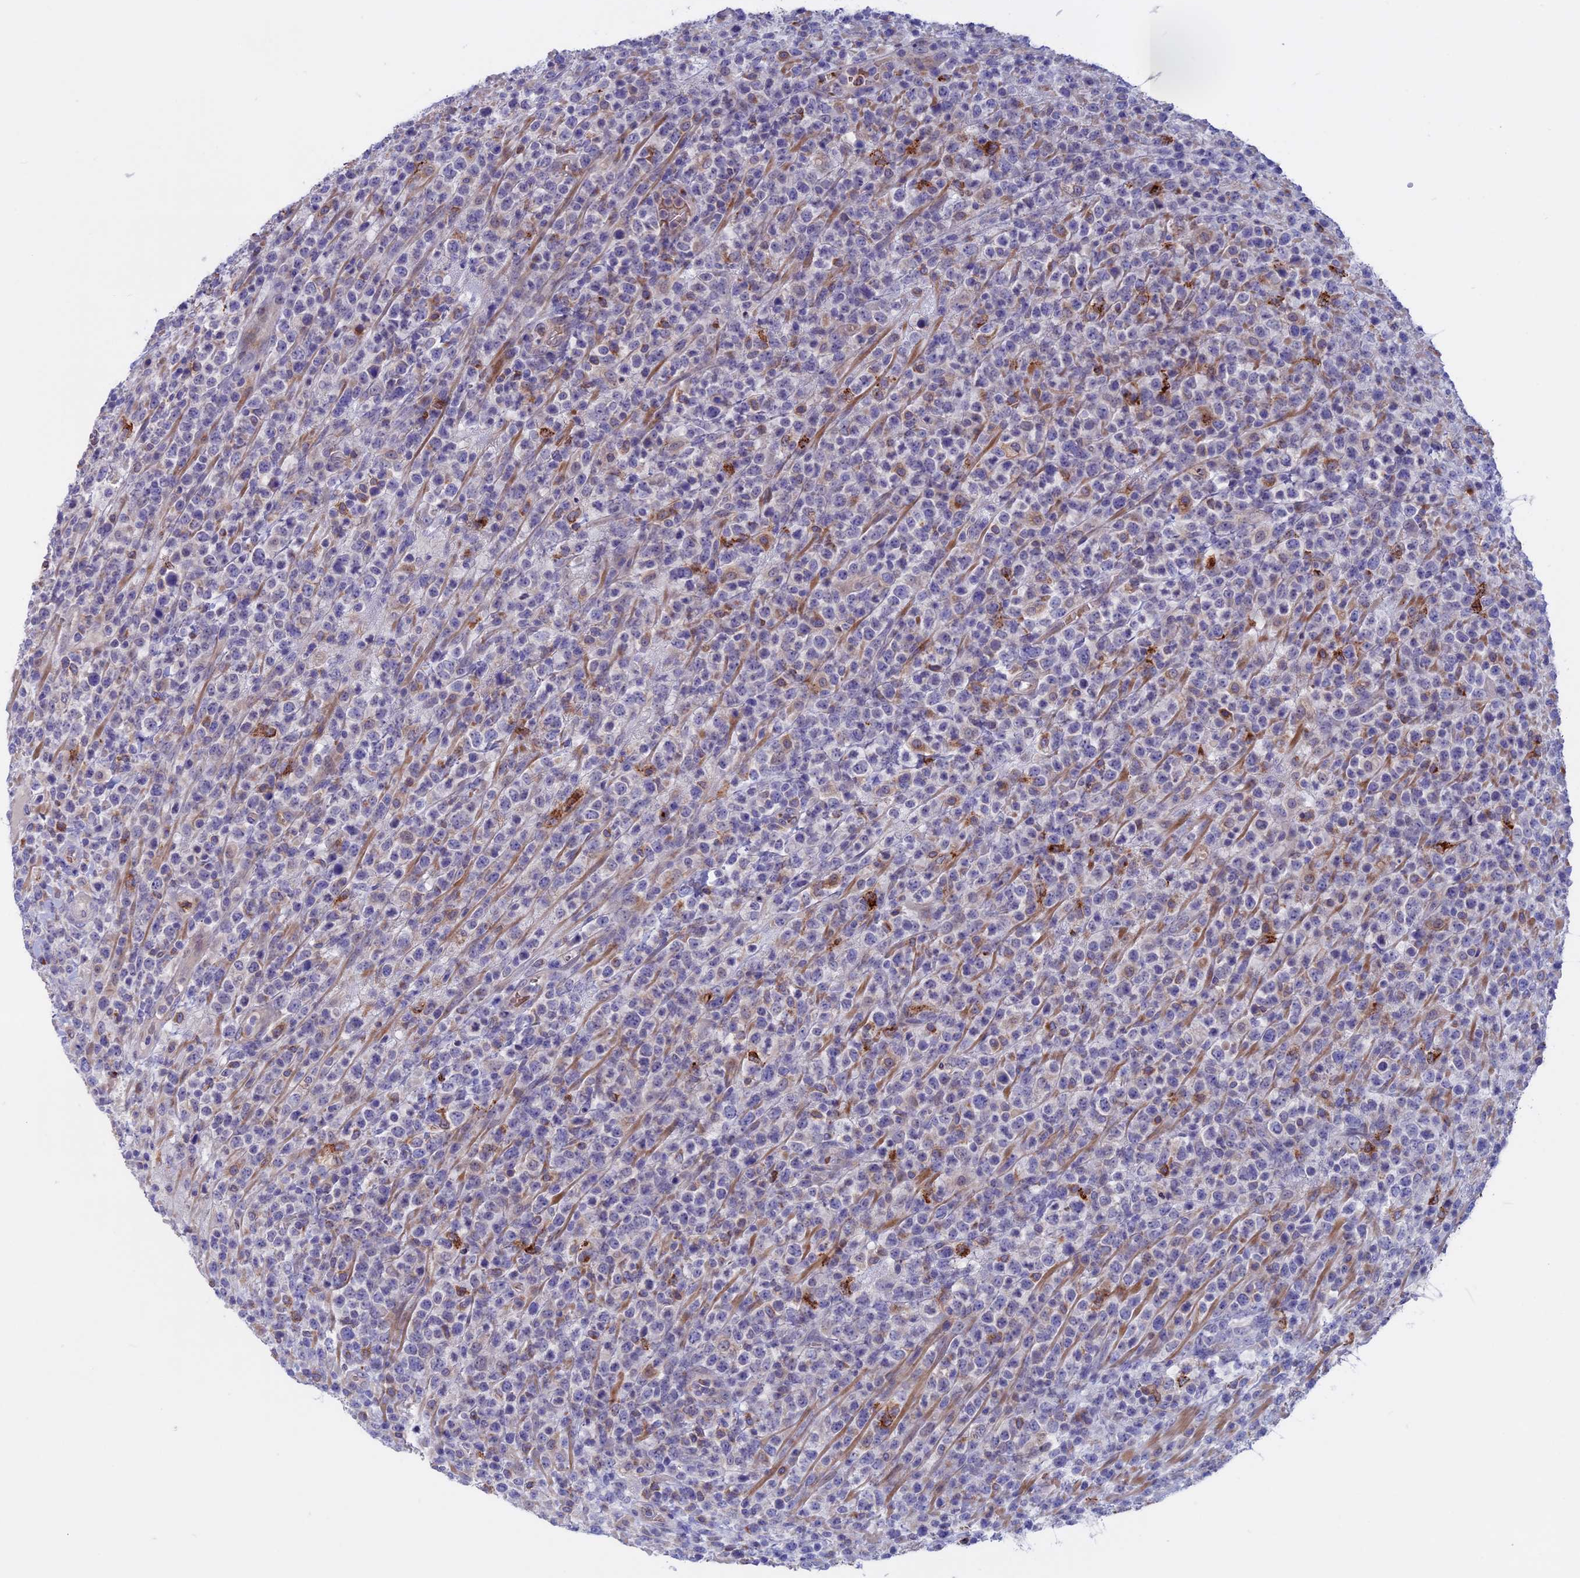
{"staining": {"intensity": "negative", "quantity": "none", "location": "none"}, "tissue": "lymphoma", "cell_type": "Tumor cells", "image_type": "cancer", "snomed": [{"axis": "morphology", "description": "Malignant lymphoma, non-Hodgkin's type, High grade"}, {"axis": "topography", "description": "Colon"}], "caption": "A photomicrograph of human lymphoma is negative for staining in tumor cells. Nuclei are stained in blue.", "gene": "SLC2A6", "patient": {"sex": "female", "age": 53}}